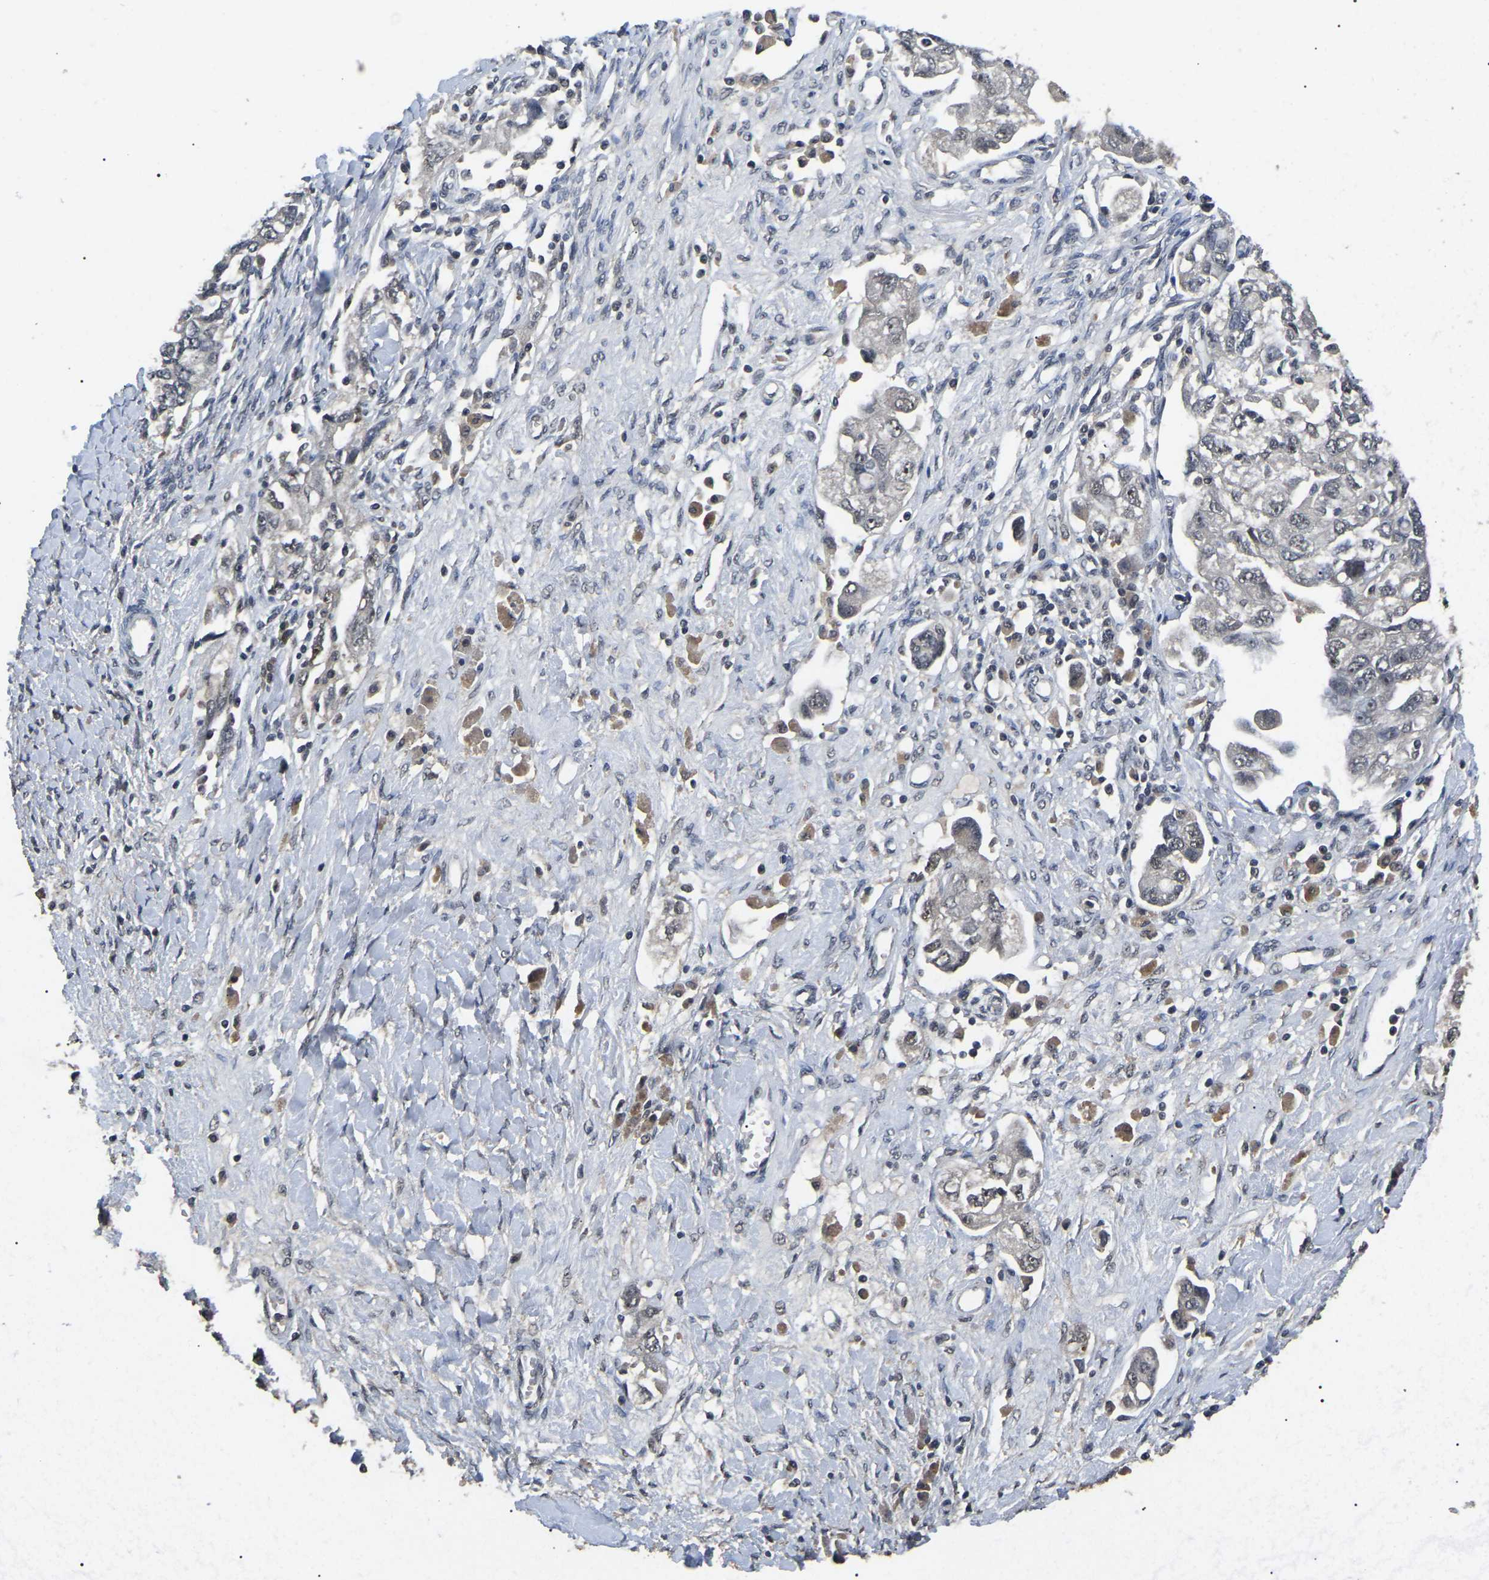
{"staining": {"intensity": "negative", "quantity": "none", "location": "none"}, "tissue": "ovarian cancer", "cell_type": "Tumor cells", "image_type": "cancer", "snomed": [{"axis": "morphology", "description": "Carcinoma, NOS"}, {"axis": "morphology", "description": "Cystadenocarcinoma, serous, NOS"}, {"axis": "topography", "description": "Ovary"}], "caption": "The image shows no staining of tumor cells in ovarian serous cystadenocarcinoma. The staining was performed using DAB to visualize the protein expression in brown, while the nuclei were stained in blue with hematoxylin (Magnification: 20x).", "gene": "PPM1E", "patient": {"sex": "female", "age": 69}}